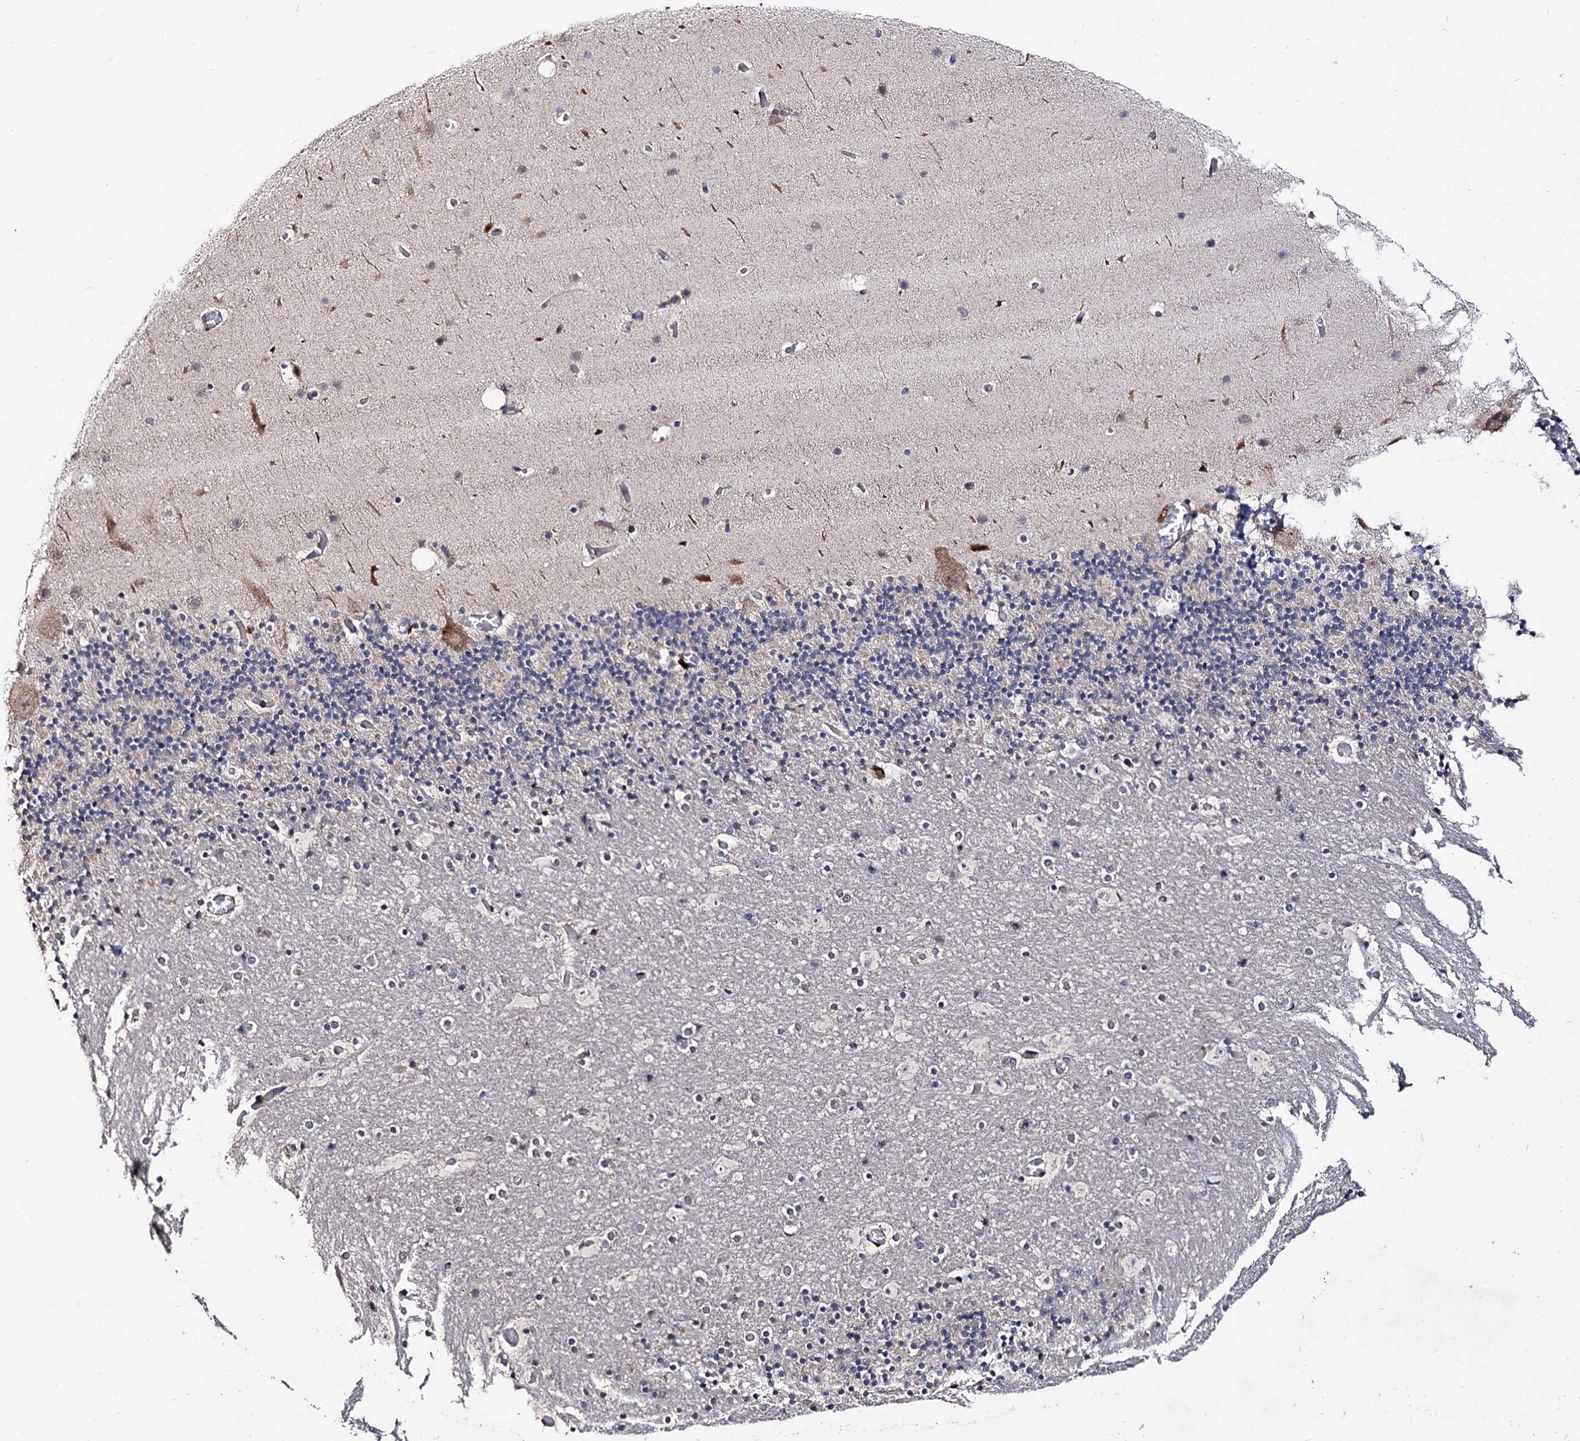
{"staining": {"intensity": "negative", "quantity": "none", "location": "none"}, "tissue": "cerebellum", "cell_type": "Cells in granular layer", "image_type": "normal", "snomed": [{"axis": "morphology", "description": "Normal tissue, NOS"}, {"axis": "topography", "description": "Cerebellum"}], "caption": "DAB immunohistochemical staining of benign cerebellum shows no significant expression in cells in granular layer.", "gene": "MICAL2", "patient": {"sex": "male", "age": 57}}